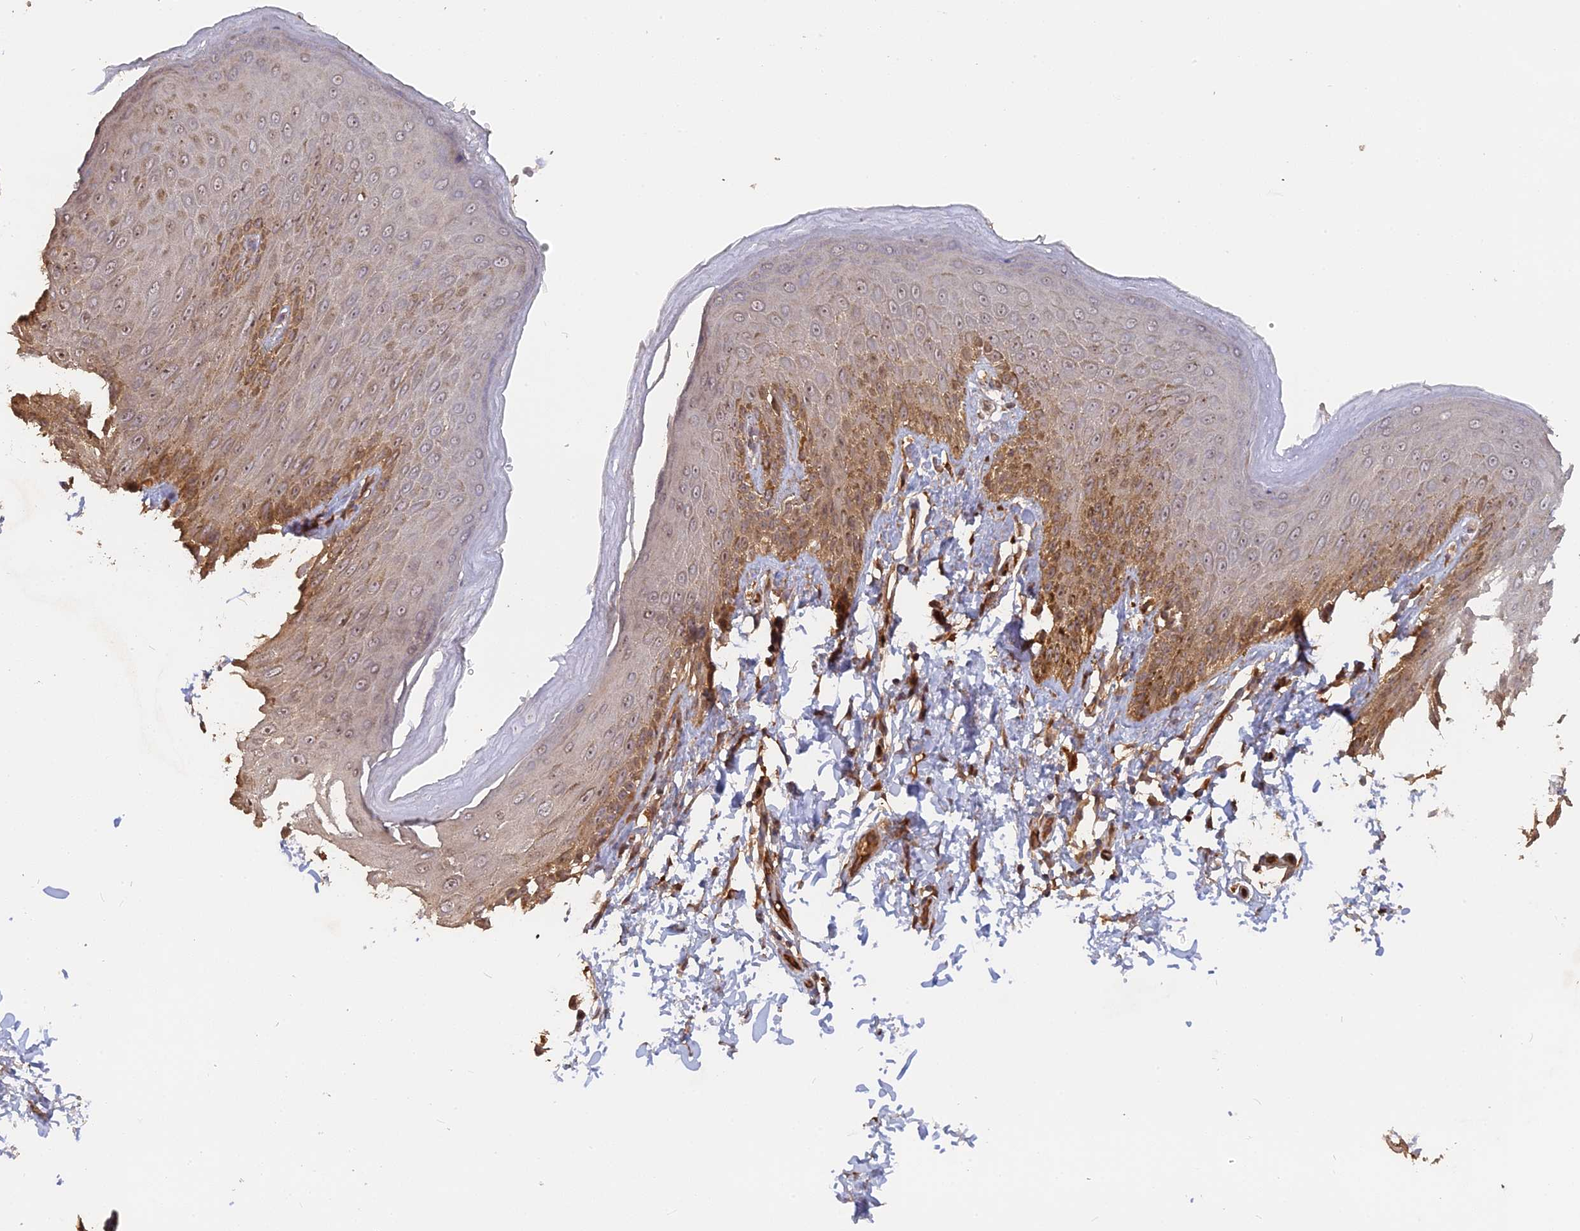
{"staining": {"intensity": "moderate", "quantity": "<25%", "location": "cytoplasmic/membranous,nuclear"}, "tissue": "skin", "cell_type": "Epidermal cells", "image_type": "normal", "snomed": [{"axis": "morphology", "description": "Normal tissue, NOS"}, {"axis": "topography", "description": "Anal"}], "caption": "High-power microscopy captured an IHC histopathology image of unremarkable skin, revealing moderate cytoplasmic/membranous,nuclear staining in approximately <25% of epidermal cells.", "gene": "SAC3D1", "patient": {"sex": "male", "age": 44}}